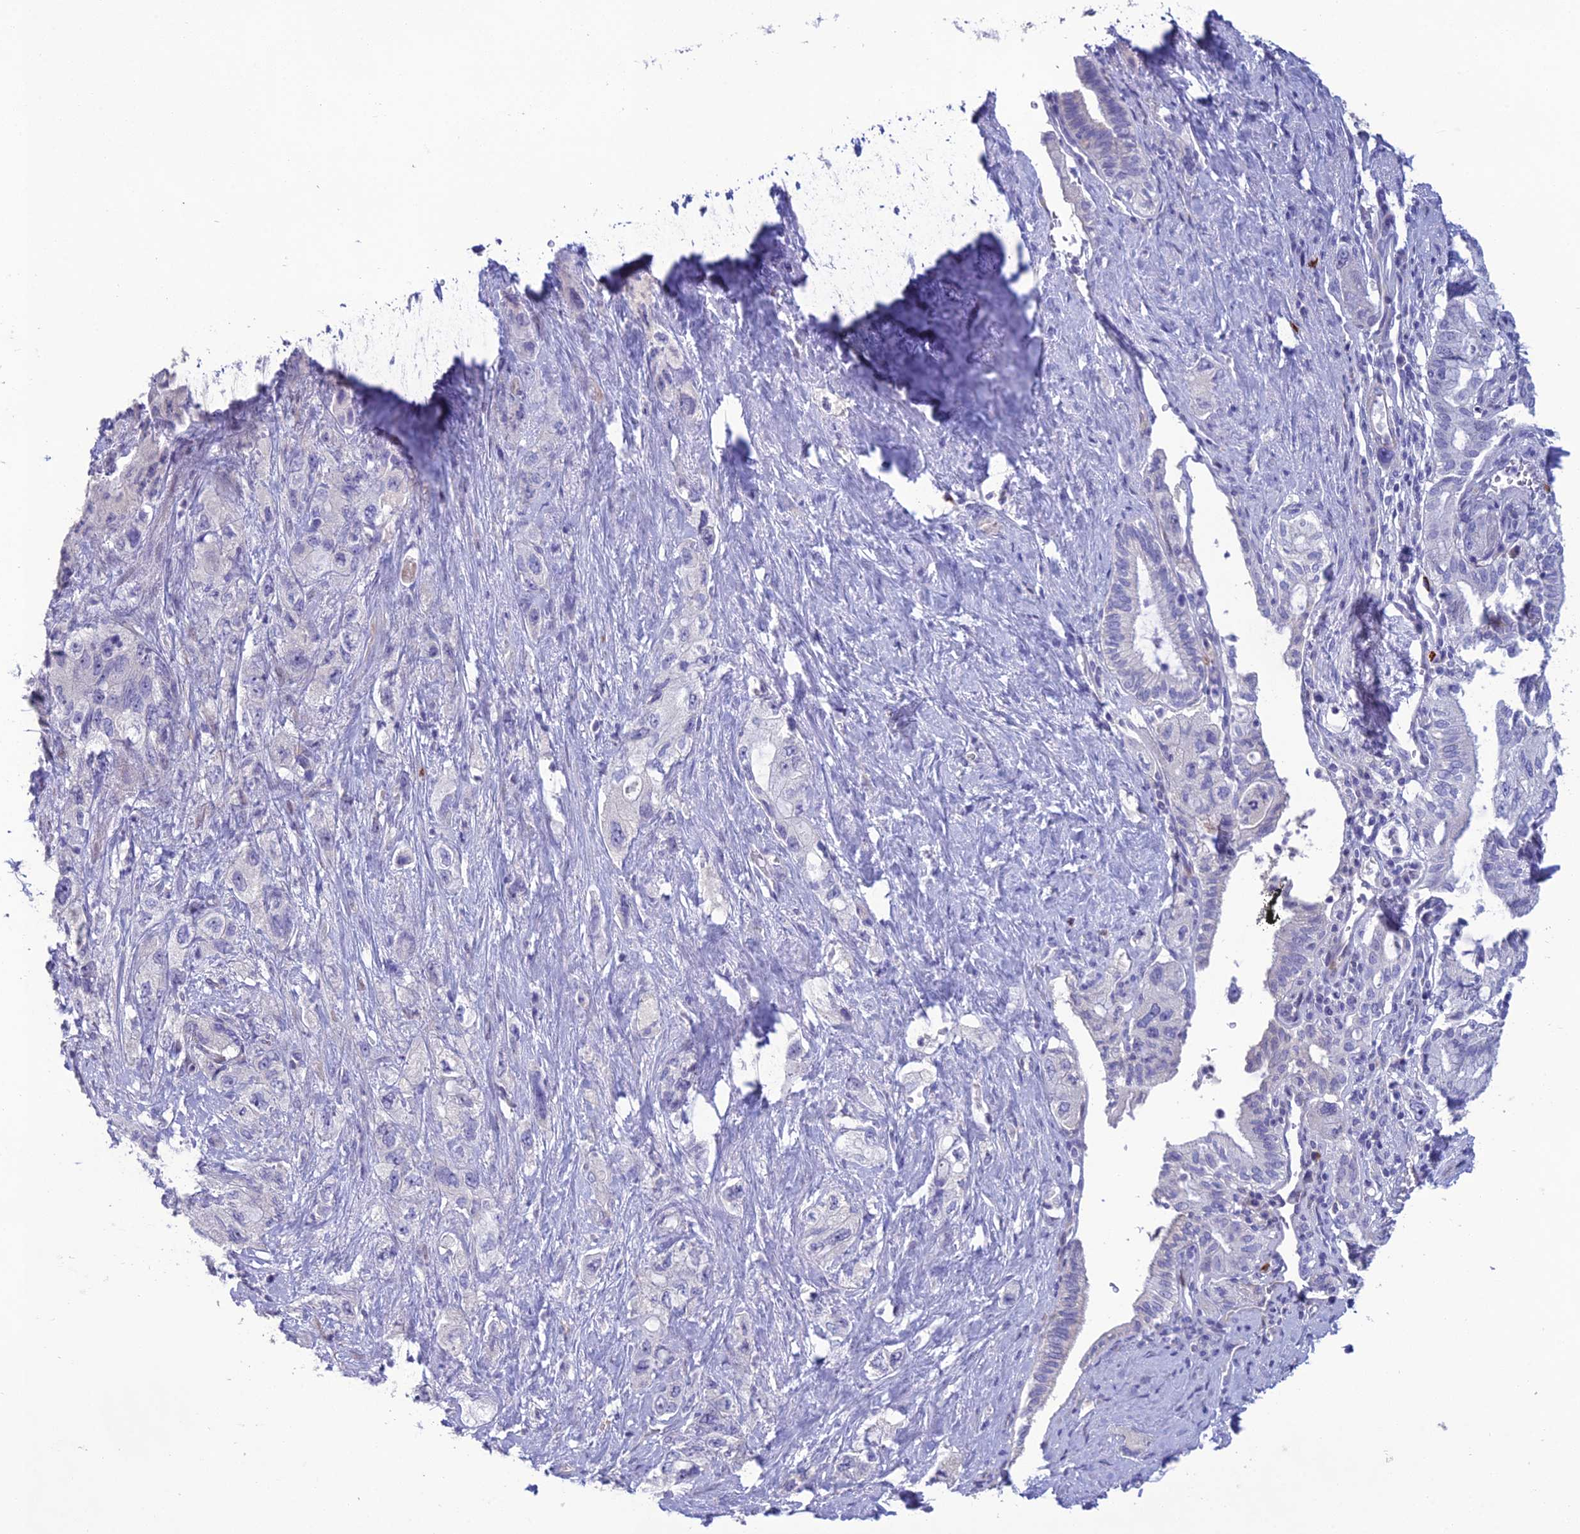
{"staining": {"intensity": "negative", "quantity": "none", "location": "none"}, "tissue": "pancreatic cancer", "cell_type": "Tumor cells", "image_type": "cancer", "snomed": [{"axis": "morphology", "description": "Adenocarcinoma, NOS"}, {"axis": "topography", "description": "Pancreas"}], "caption": "A photomicrograph of pancreatic cancer (adenocarcinoma) stained for a protein shows no brown staining in tumor cells. (Brightfield microscopy of DAB (3,3'-diaminobenzidine) IHC at high magnification).", "gene": "OR56B1", "patient": {"sex": "female", "age": 73}}